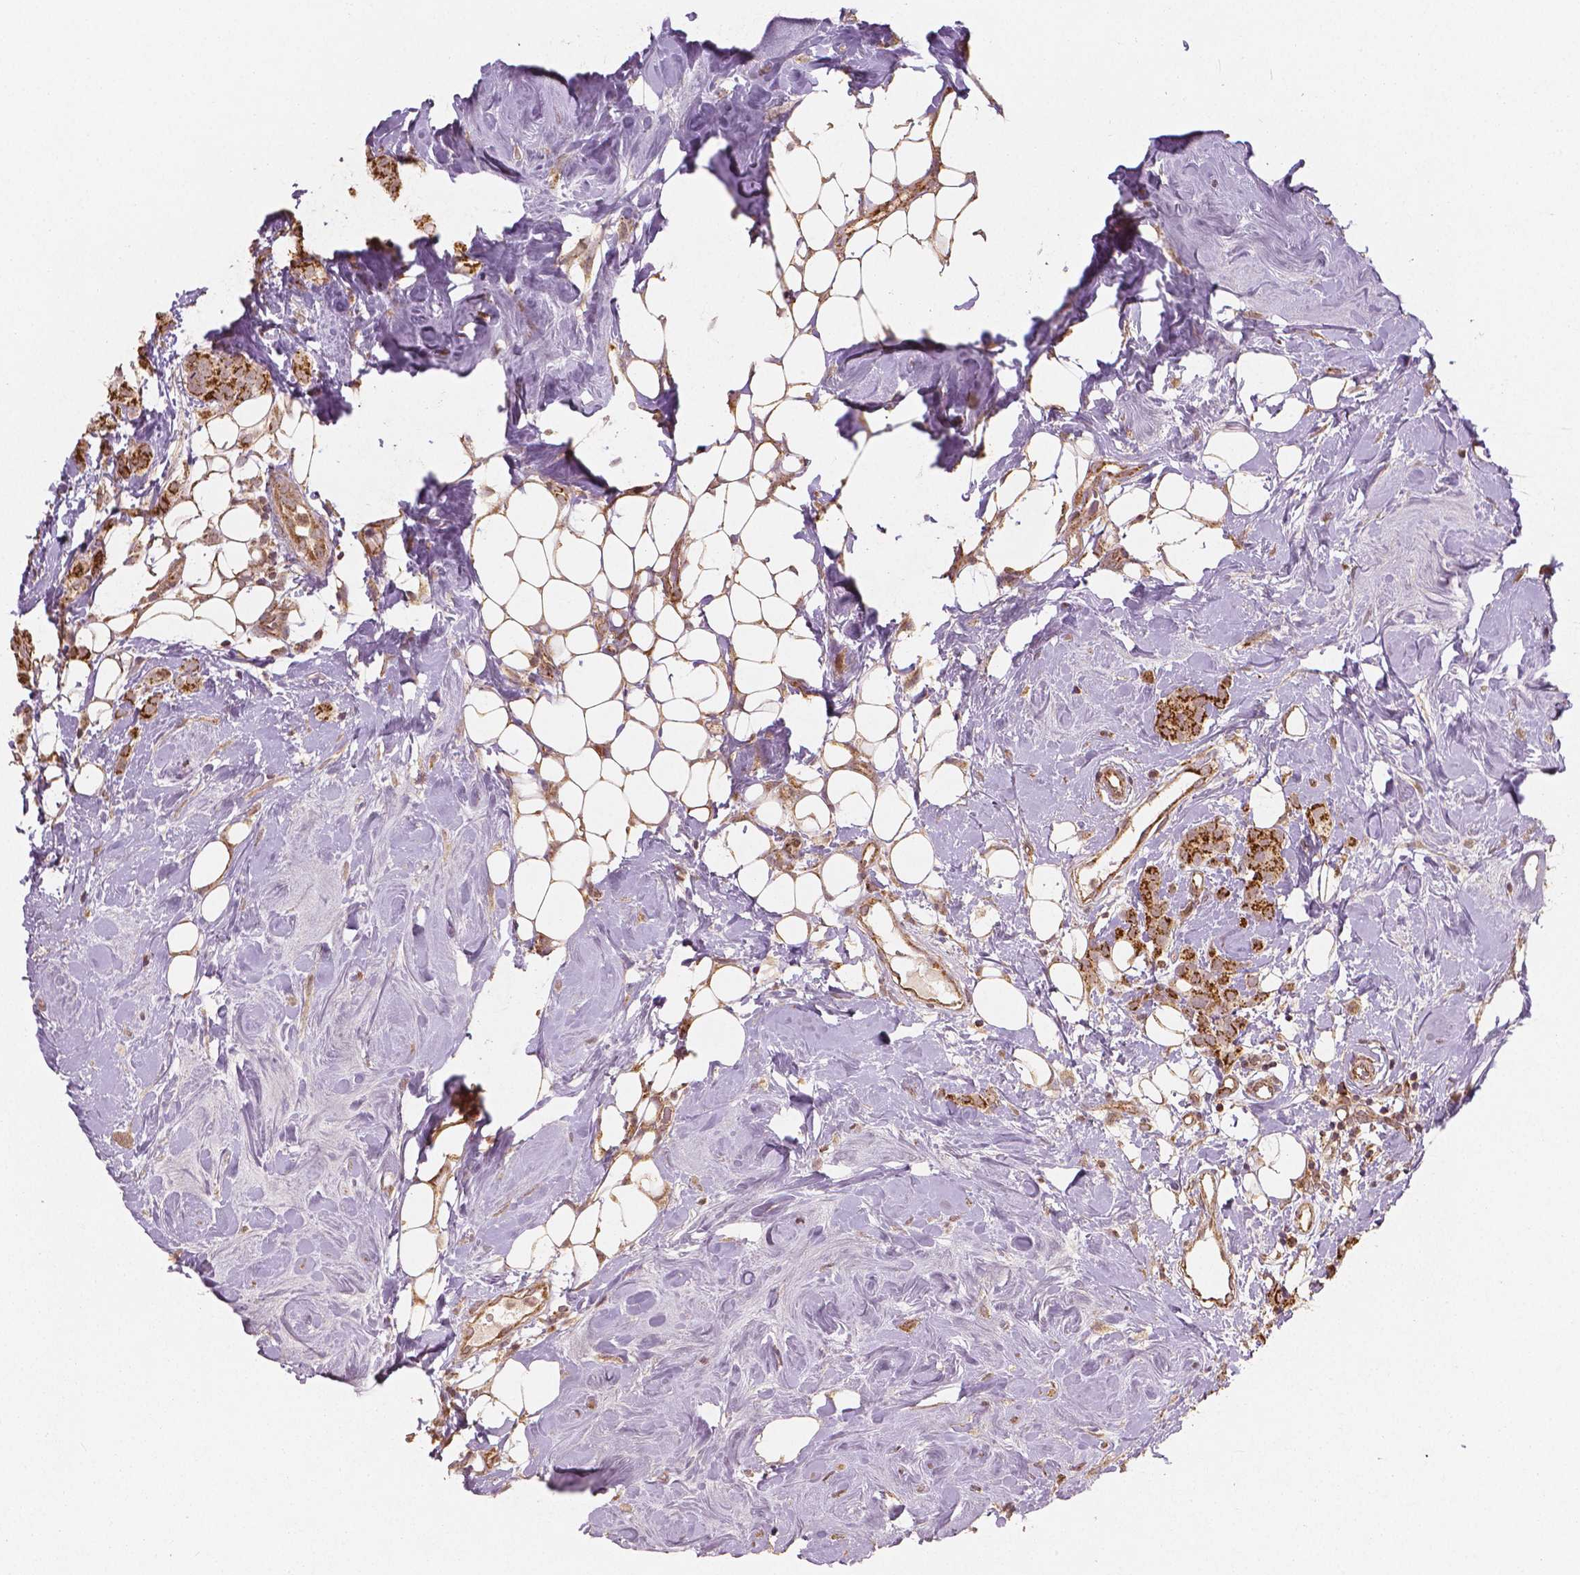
{"staining": {"intensity": "strong", "quantity": ">75%", "location": "cytoplasmic/membranous"}, "tissue": "breast cancer", "cell_type": "Tumor cells", "image_type": "cancer", "snomed": [{"axis": "morphology", "description": "Lobular carcinoma"}, {"axis": "topography", "description": "Breast"}], "caption": "The image displays staining of lobular carcinoma (breast), revealing strong cytoplasmic/membranous protein expression (brown color) within tumor cells. (DAB (3,3'-diaminobenzidine) = brown stain, brightfield microscopy at high magnification).", "gene": "PGAM5", "patient": {"sex": "female", "age": 49}}